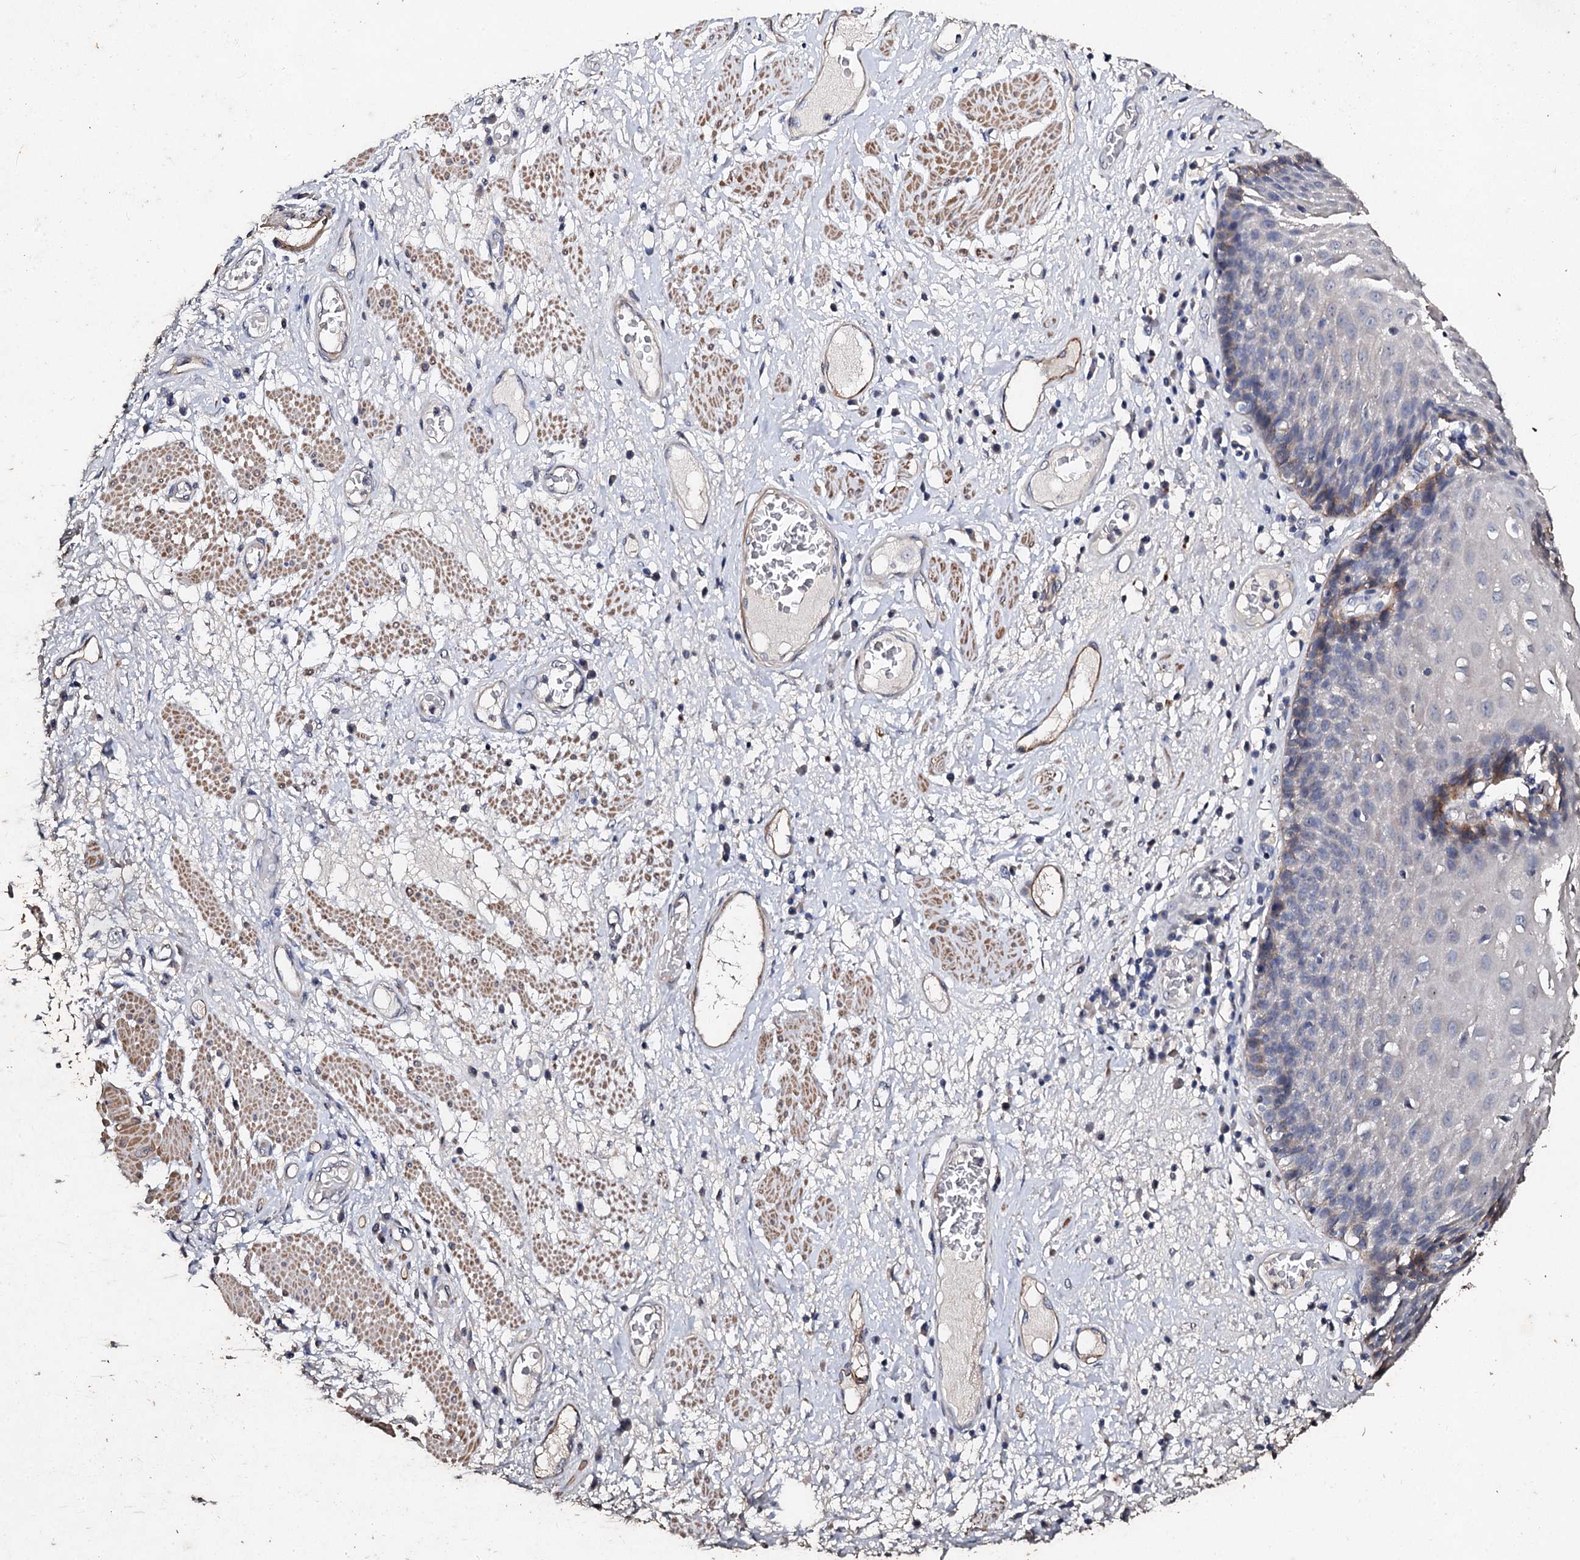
{"staining": {"intensity": "negative", "quantity": "none", "location": "none"}, "tissue": "esophagus", "cell_type": "Squamous epithelial cells", "image_type": "normal", "snomed": [{"axis": "morphology", "description": "Normal tissue, NOS"}, {"axis": "morphology", "description": "Adenocarcinoma, NOS"}, {"axis": "topography", "description": "Esophagus"}], "caption": "Immunohistochemical staining of benign esophagus exhibits no significant expression in squamous epithelial cells.", "gene": "VPS36", "patient": {"sex": "male", "age": 62}}